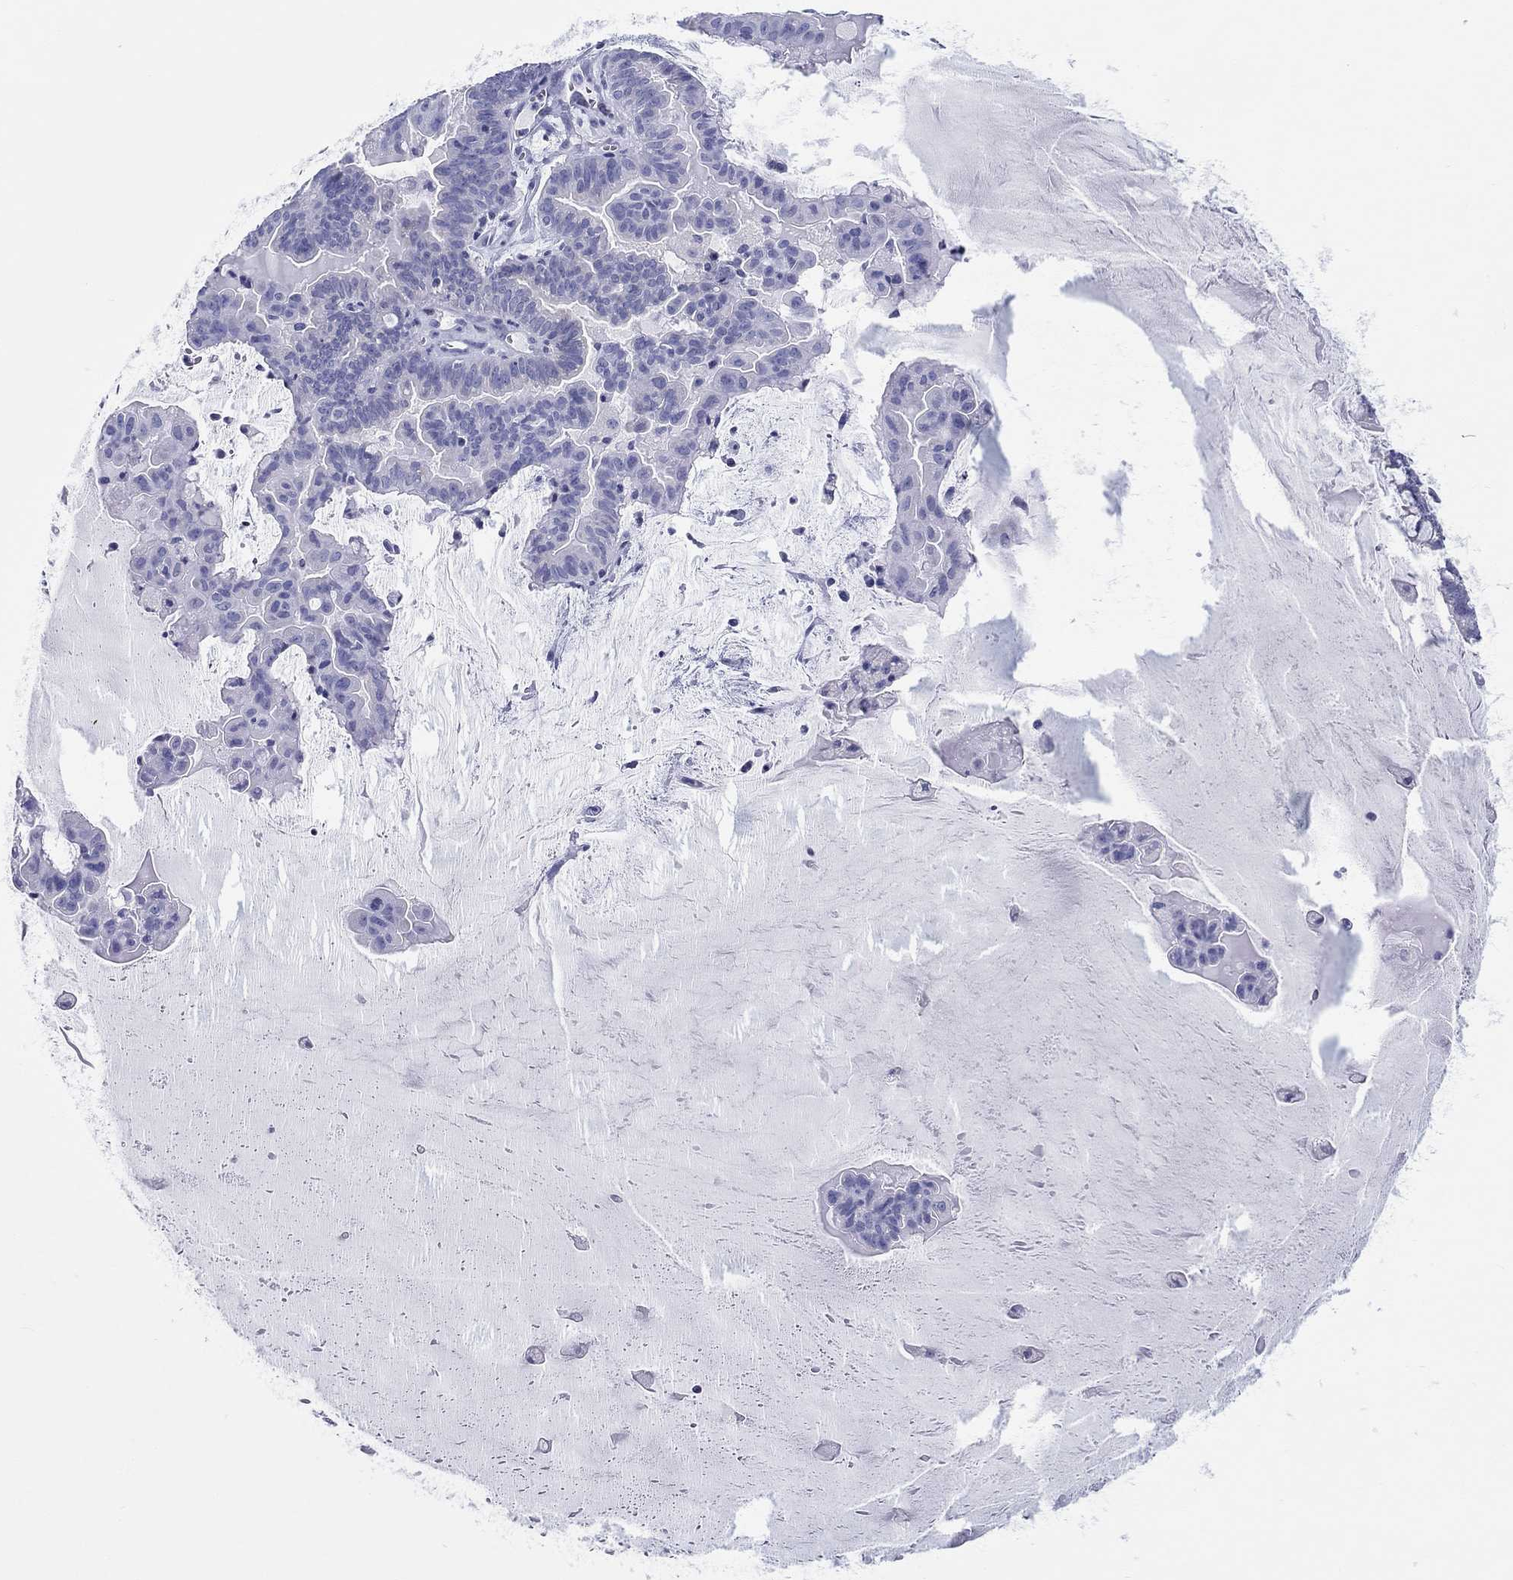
{"staining": {"intensity": "negative", "quantity": "none", "location": "none"}, "tissue": "ovarian cancer", "cell_type": "Tumor cells", "image_type": "cancer", "snomed": [{"axis": "morphology", "description": "Cystadenocarcinoma, mucinous, NOS"}, {"axis": "topography", "description": "Ovary"}], "caption": "This micrograph is of ovarian cancer (mucinous cystadenocarcinoma) stained with immunohistochemistry to label a protein in brown with the nuclei are counter-stained blue. There is no staining in tumor cells. (Immunohistochemistry (ihc), brightfield microscopy, high magnification).", "gene": "H1-1", "patient": {"sex": "female", "age": 63}}